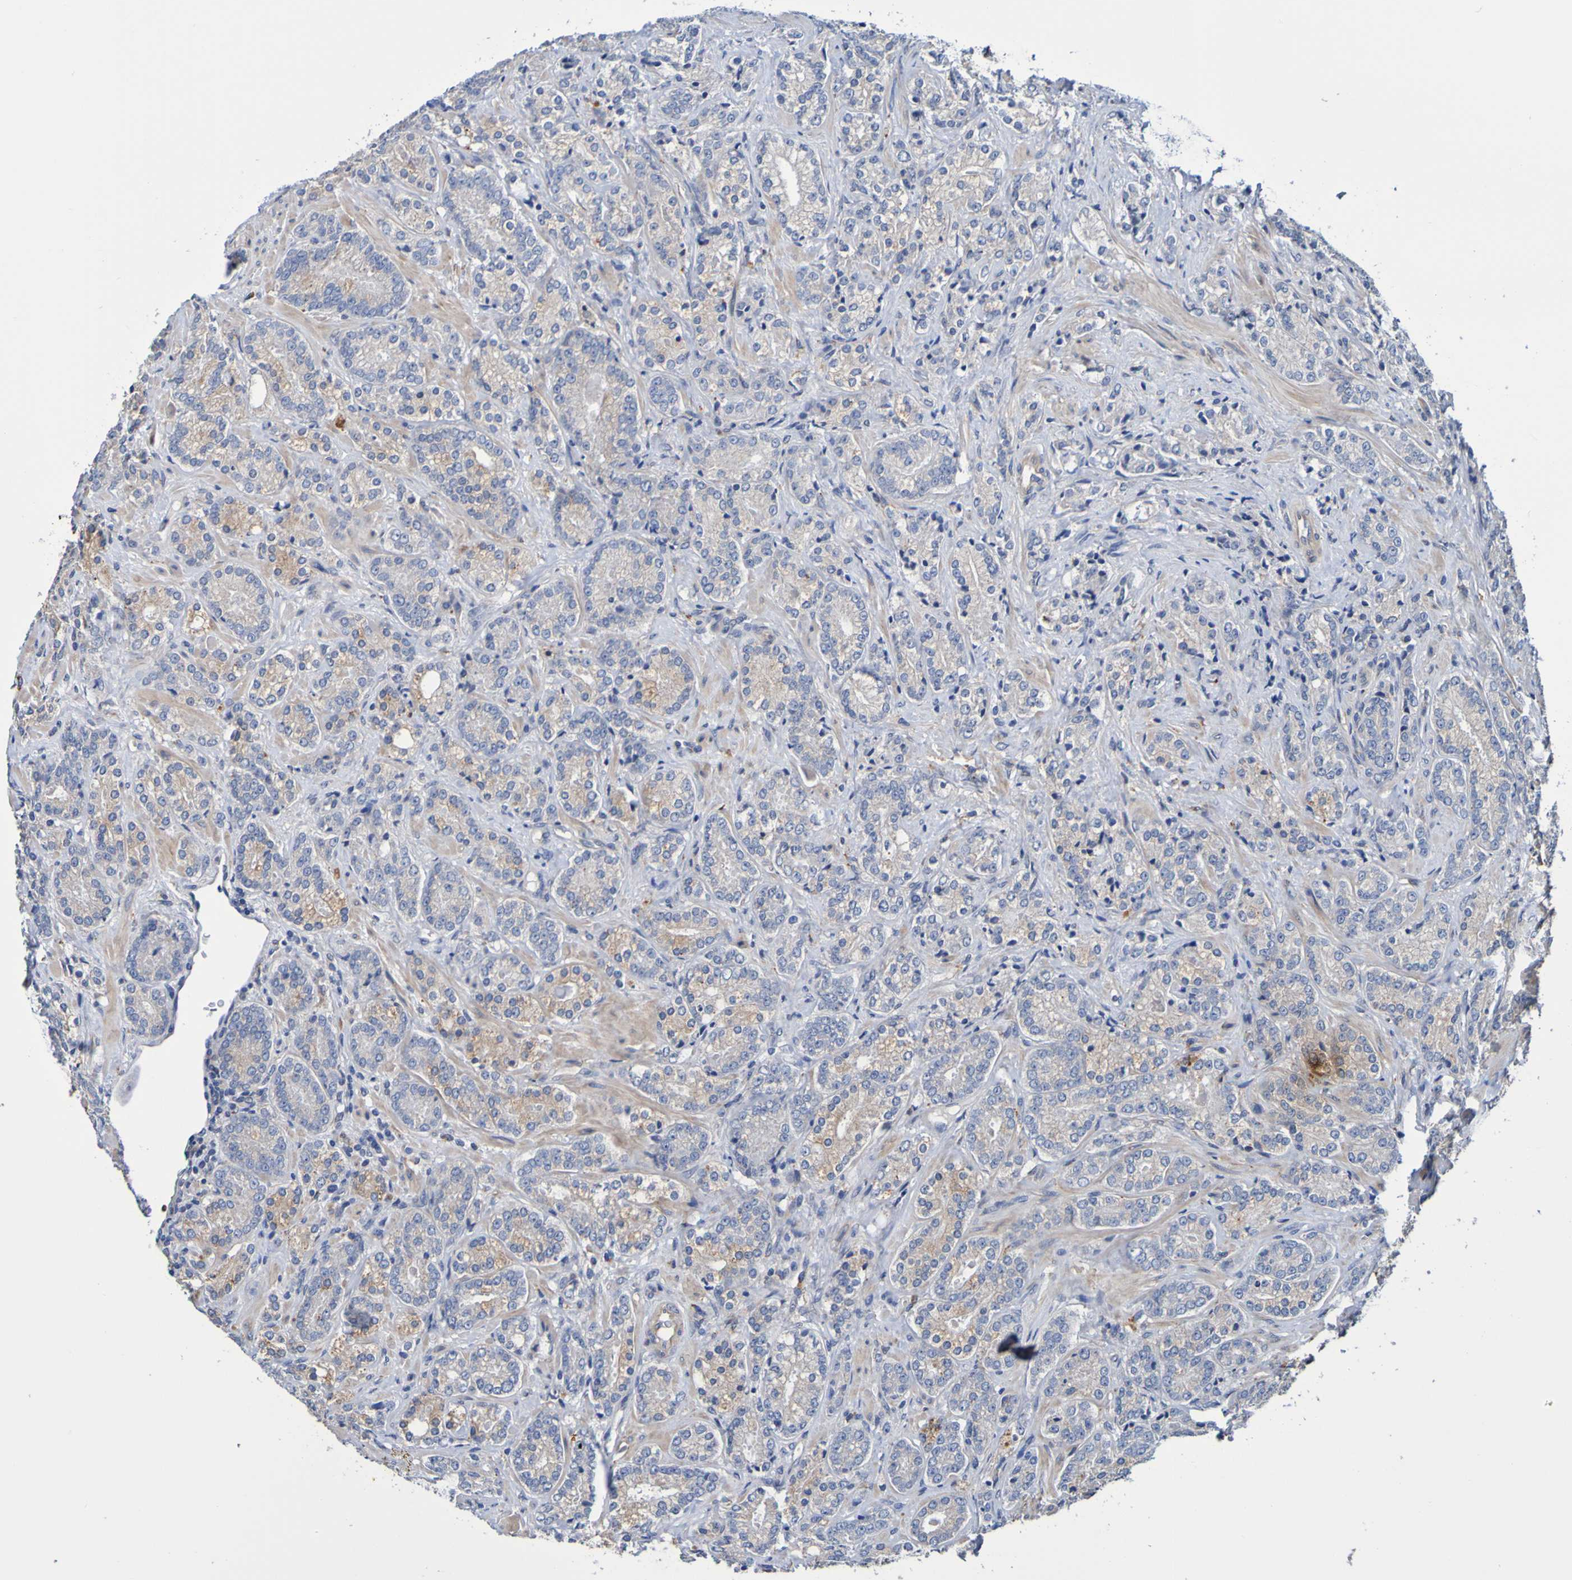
{"staining": {"intensity": "weak", "quantity": ">75%", "location": "cytoplasmic/membranous"}, "tissue": "prostate cancer", "cell_type": "Tumor cells", "image_type": "cancer", "snomed": [{"axis": "morphology", "description": "Adenocarcinoma, High grade"}, {"axis": "topography", "description": "Prostate"}], "caption": "DAB (3,3'-diaminobenzidine) immunohistochemical staining of human prostate cancer demonstrates weak cytoplasmic/membranous protein positivity in approximately >75% of tumor cells.", "gene": "METAP2", "patient": {"sex": "male", "age": 61}}